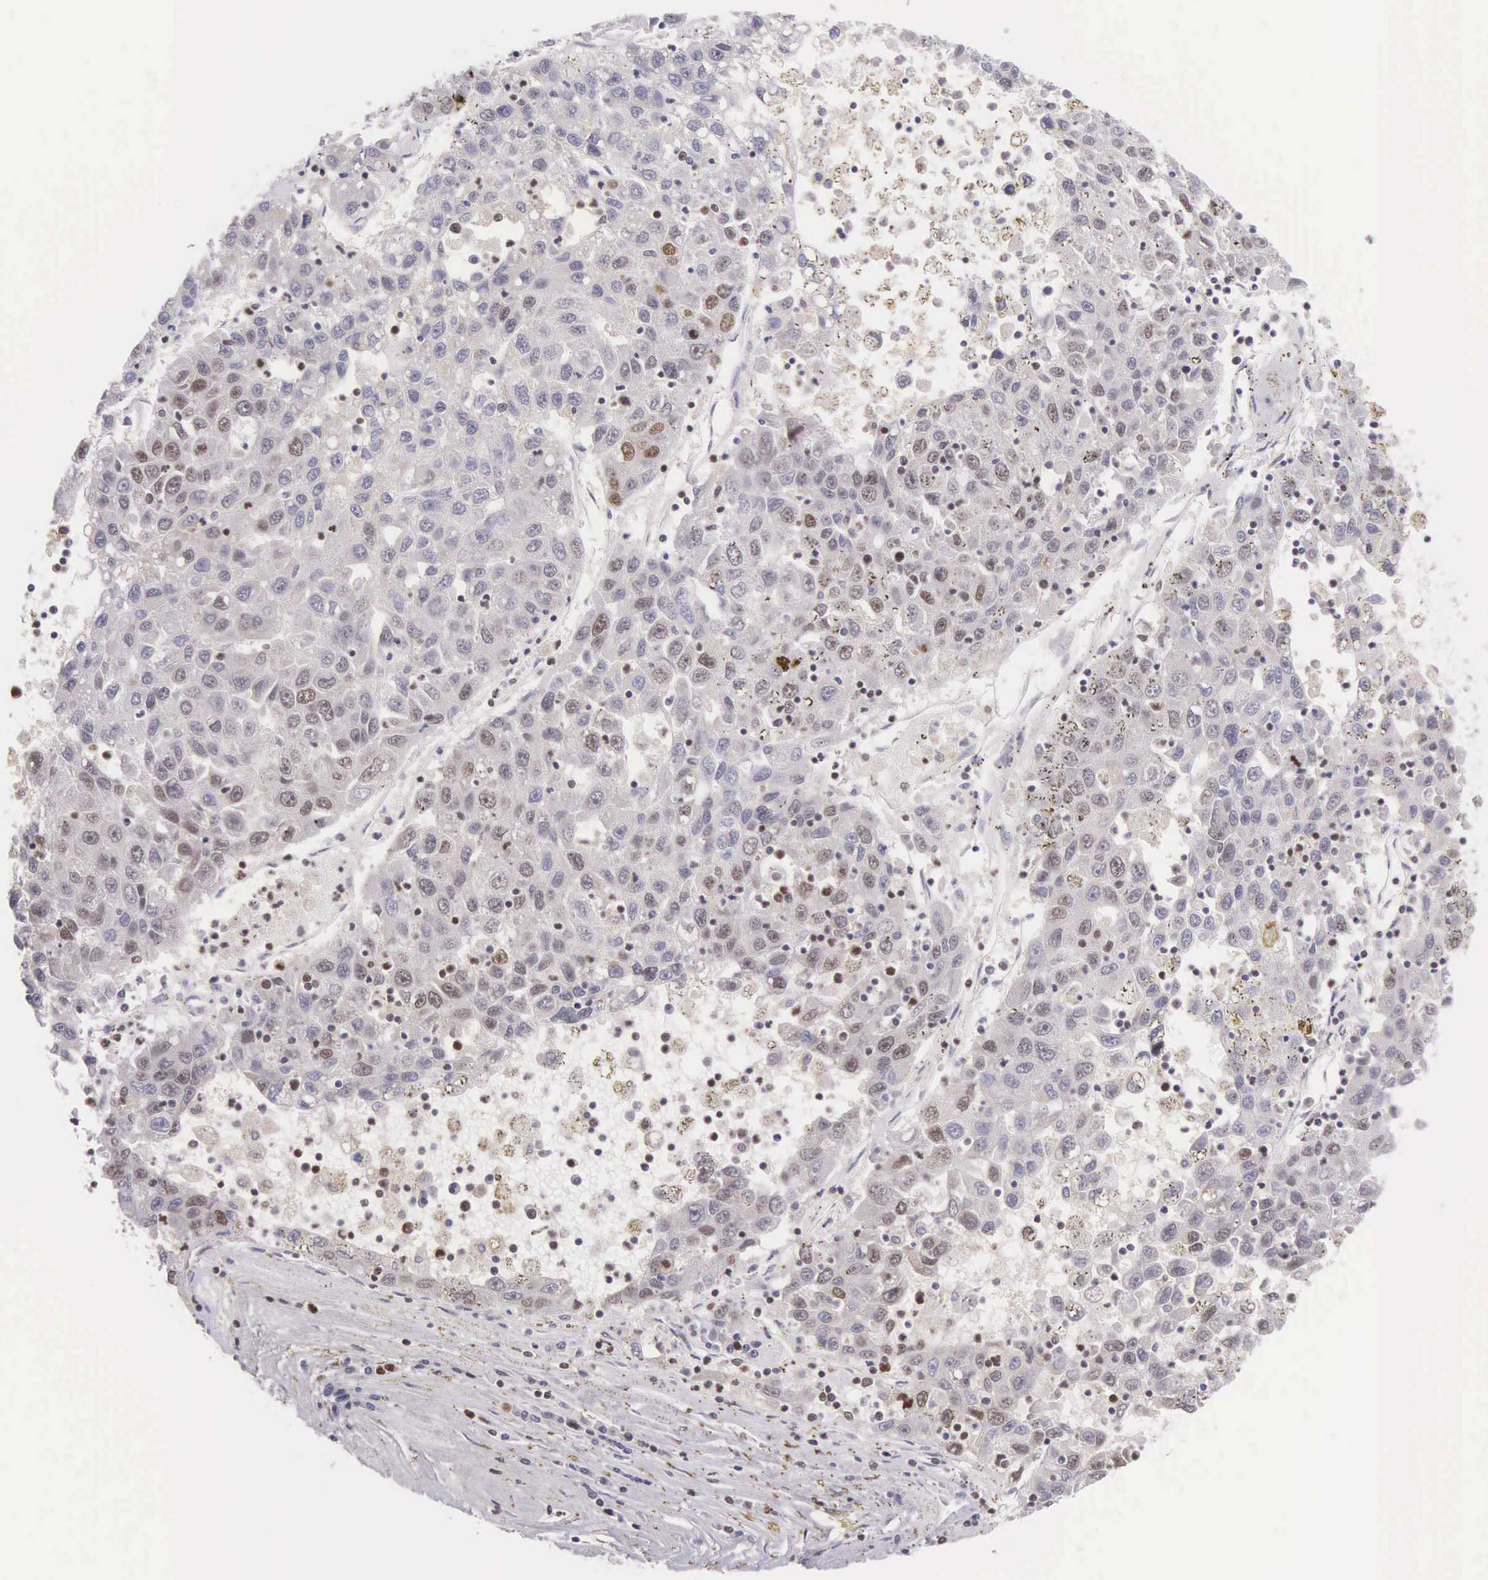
{"staining": {"intensity": "weak", "quantity": "25%-75%", "location": "cytoplasmic/membranous,nuclear"}, "tissue": "liver cancer", "cell_type": "Tumor cells", "image_type": "cancer", "snomed": [{"axis": "morphology", "description": "Carcinoma, Hepatocellular, NOS"}, {"axis": "topography", "description": "Liver"}], "caption": "Weak cytoplasmic/membranous and nuclear staining for a protein is present in approximately 25%-75% of tumor cells of liver cancer (hepatocellular carcinoma) using immunohistochemistry.", "gene": "VRK1", "patient": {"sex": "male", "age": 49}}